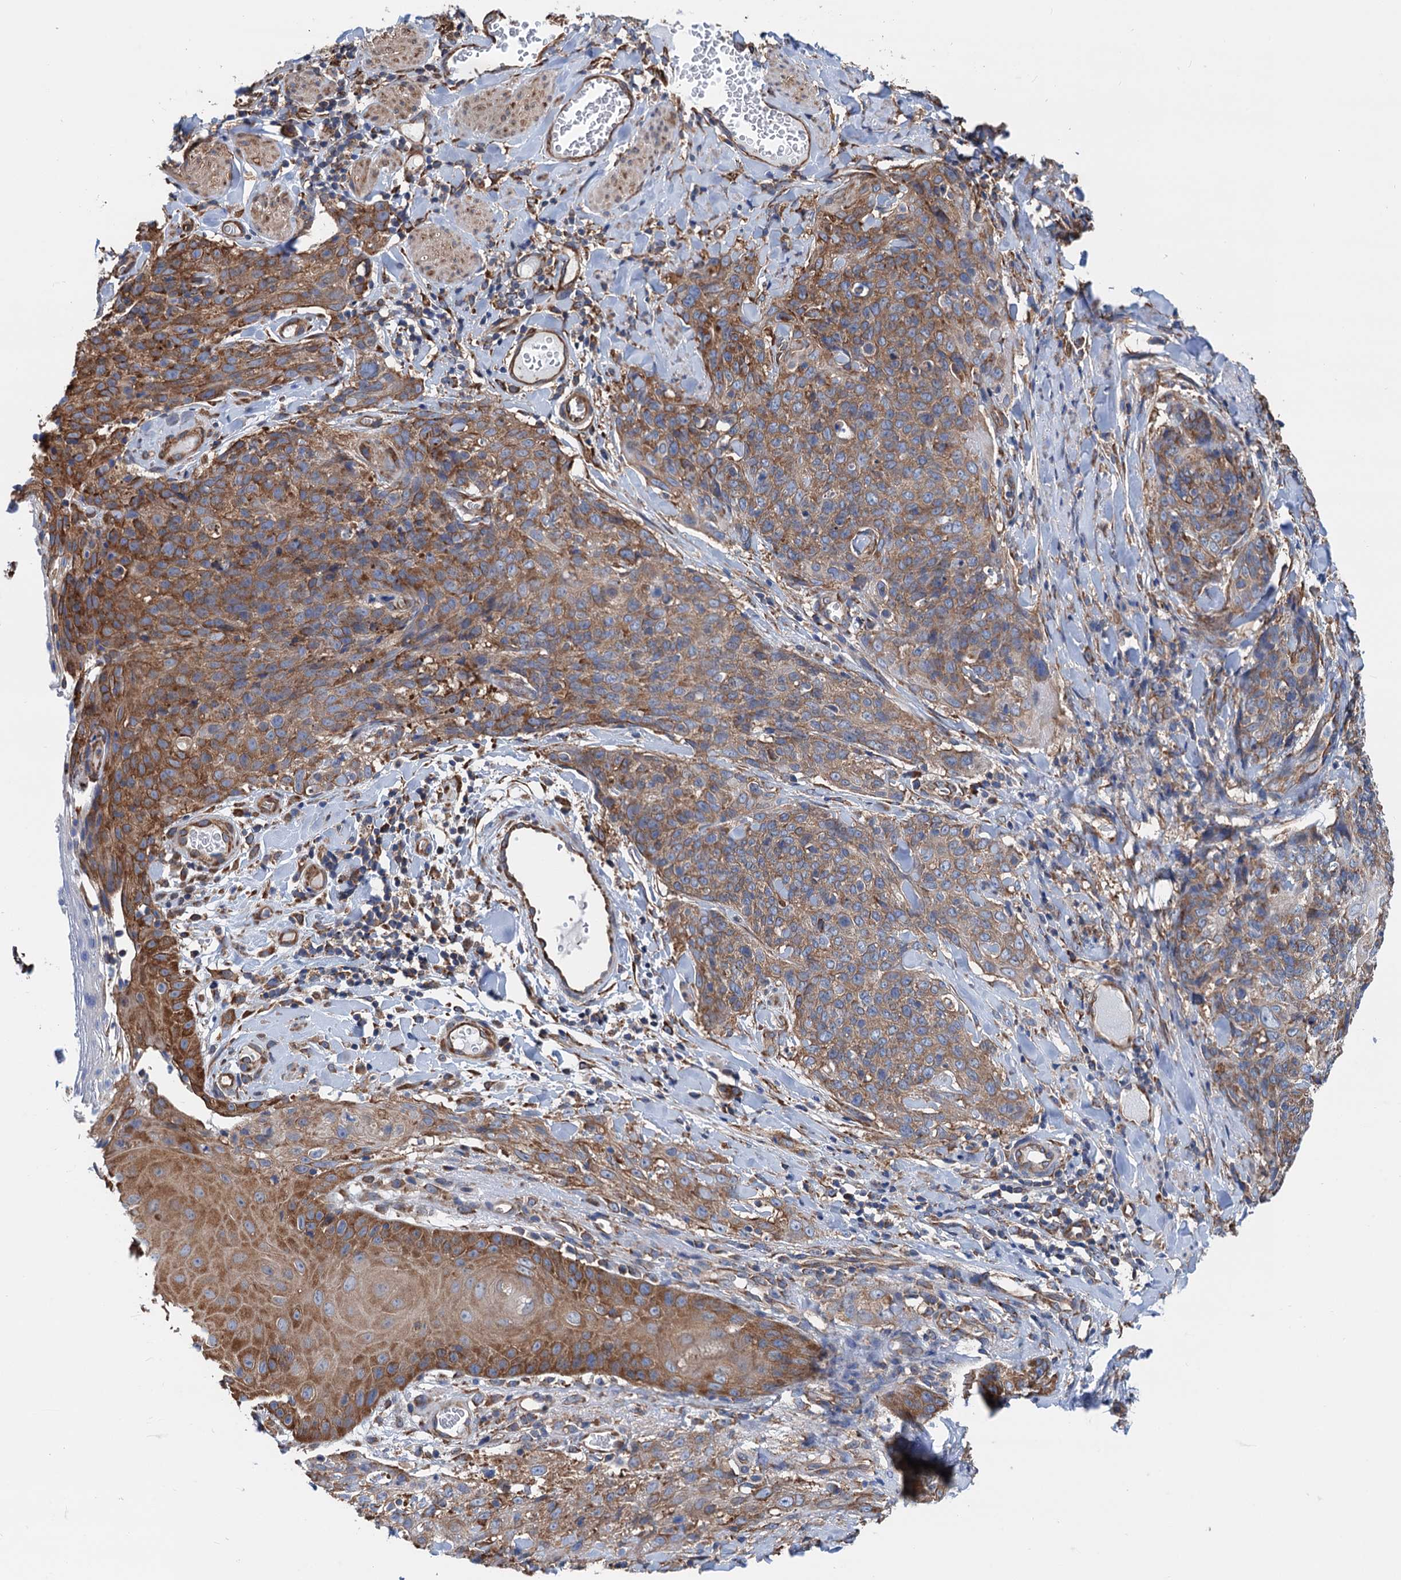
{"staining": {"intensity": "moderate", "quantity": ">75%", "location": "cytoplasmic/membranous"}, "tissue": "skin cancer", "cell_type": "Tumor cells", "image_type": "cancer", "snomed": [{"axis": "morphology", "description": "Squamous cell carcinoma, NOS"}, {"axis": "topography", "description": "Skin"}, {"axis": "topography", "description": "Vulva"}], "caption": "Skin cancer stained with a brown dye exhibits moderate cytoplasmic/membranous positive expression in about >75% of tumor cells.", "gene": "SLC12A7", "patient": {"sex": "female", "age": 85}}